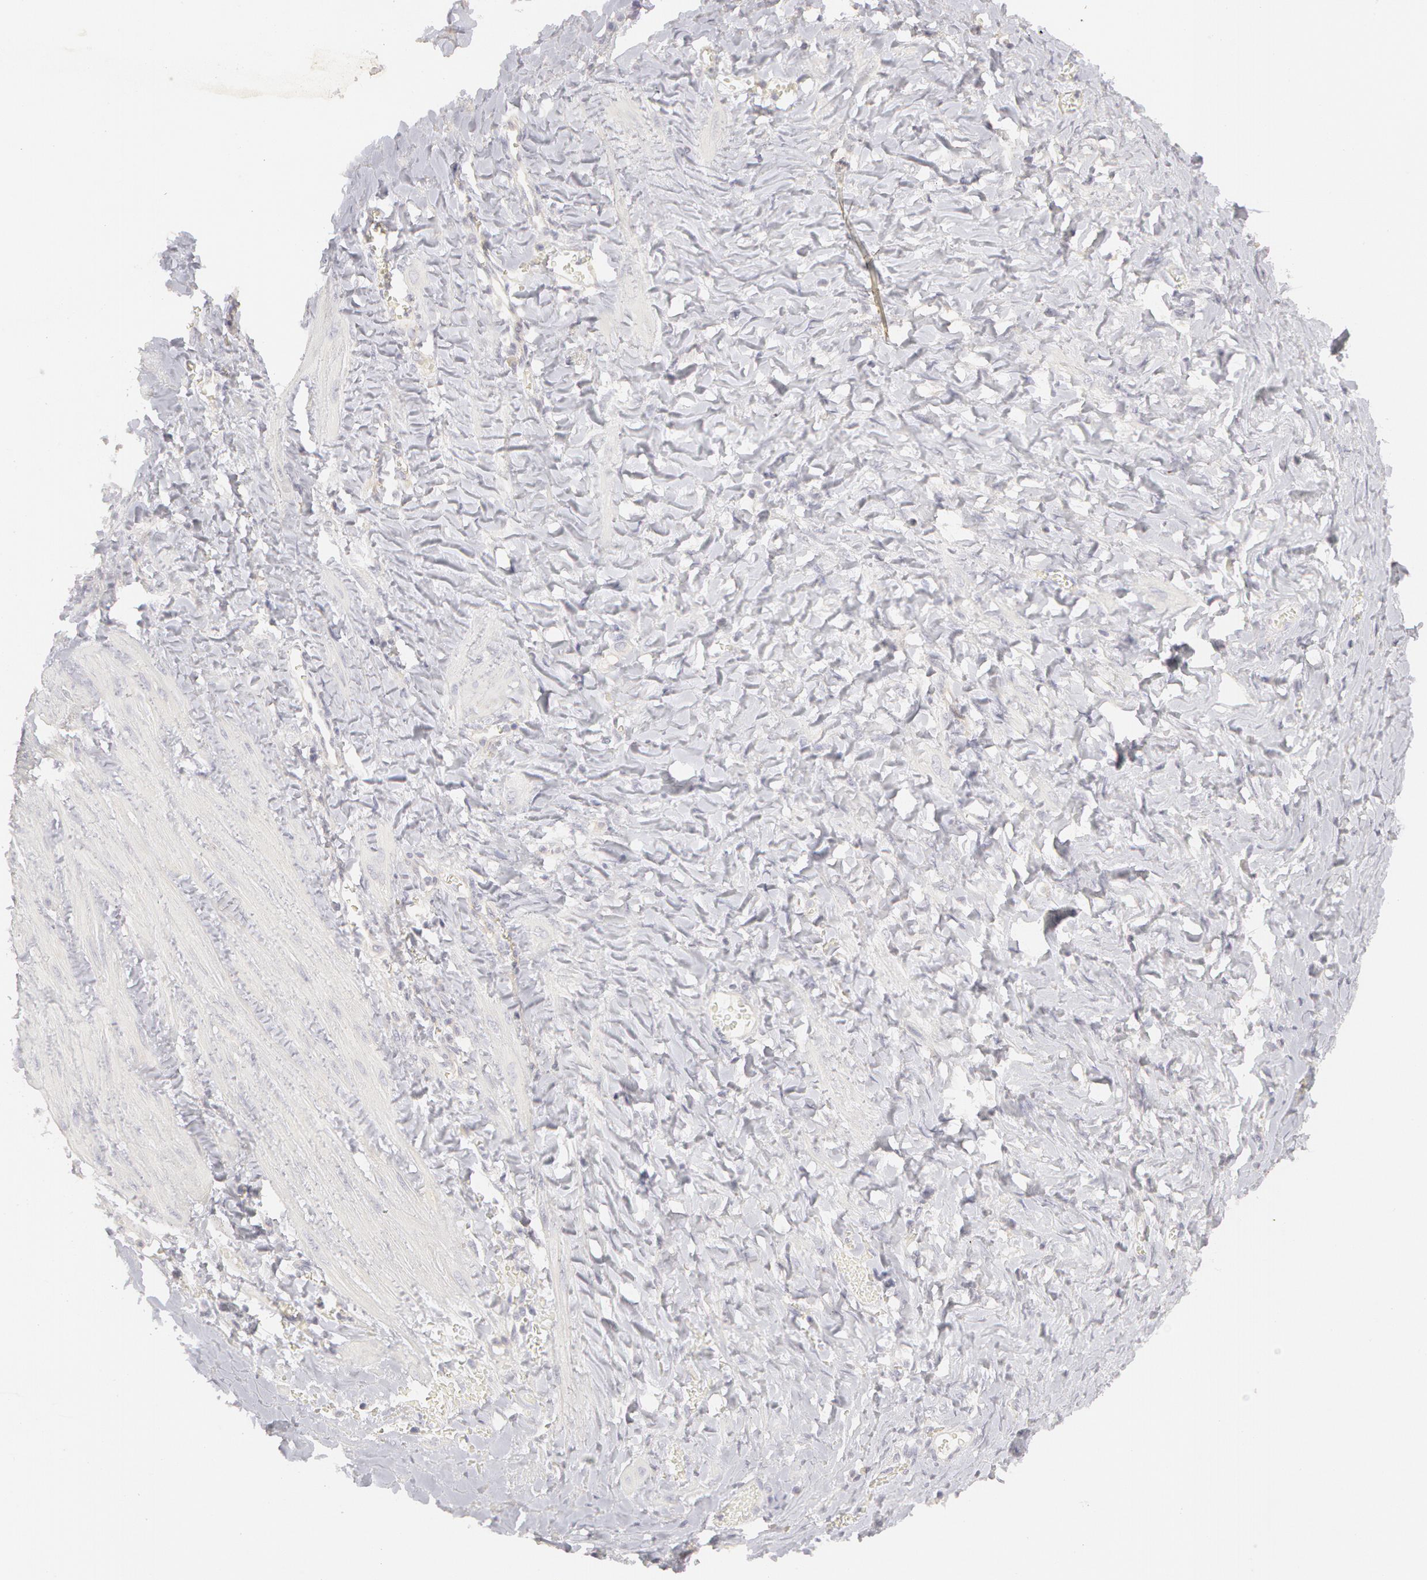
{"staining": {"intensity": "negative", "quantity": "none", "location": "none"}, "tissue": "smooth muscle", "cell_type": "Smooth muscle cells", "image_type": "normal", "snomed": [{"axis": "morphology", "description": "Normal tissue, NOS"}, {"axis": "topography", "description": "Uterus"}], "caption": "Smooth muscle stained for a protein using immunohistochemistry demonstrates no staining smooth muscle cells.", "gene": "ABCB1", "patient": {"sex": "female", "age": 56}}